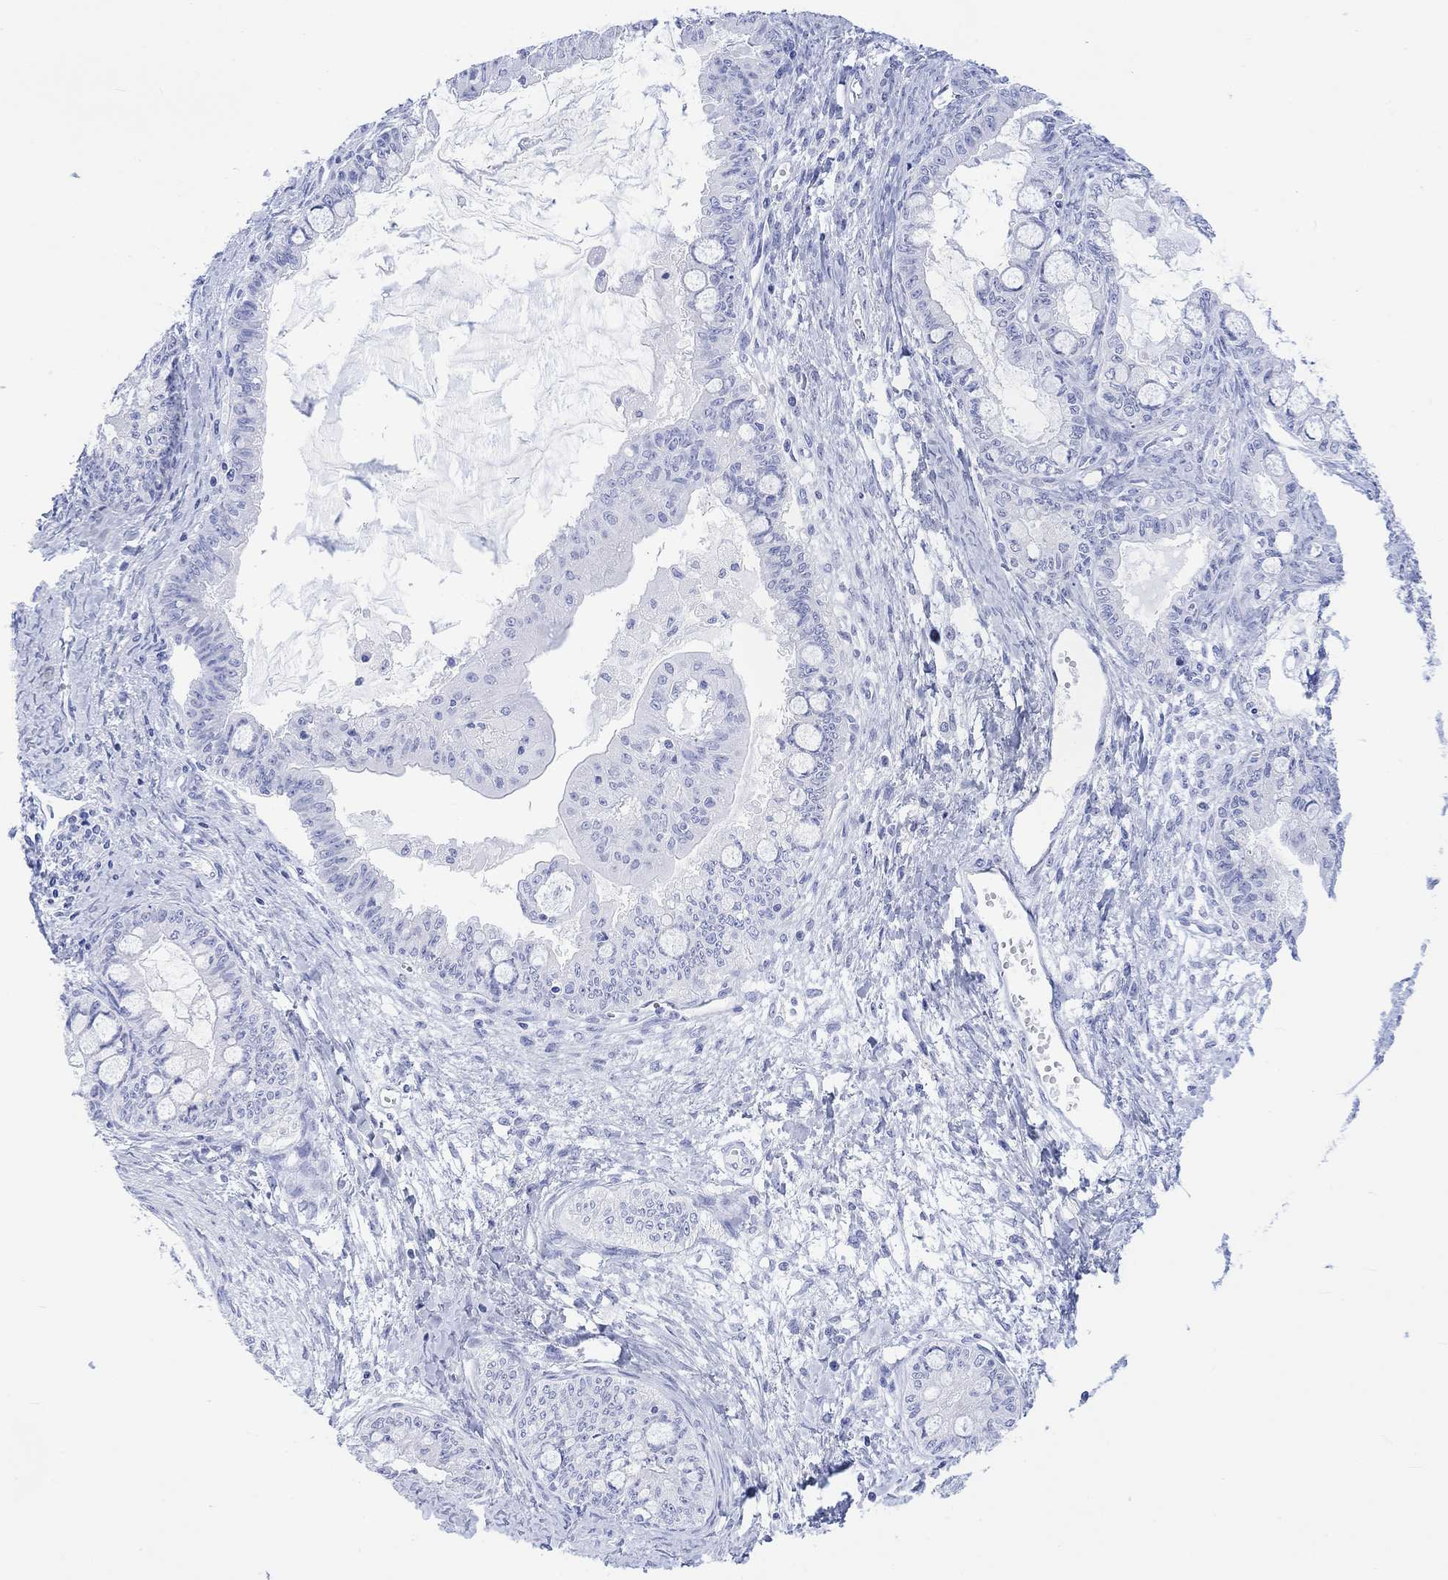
{"staining": {"intensity": "negative", "quantity": "none", "location": "none"}, "tissue": "ovarian cancer", "cell_type": "Tumor cells", "image_type": "cancer", "snomed": [{"axis": "morphology", "description": "Cystadenocarcinoma, mucinous, NOS"}, {"axis": "topography", "description": "Ovary"}], "caption": "IHC histopathology image of neoplastic tissue: mucinous cystadenocarcinoma (ovarian) stained with DAB (3,3'-diaminobenzidine) reveals no significant protein positivity in tumor cells.", "gene": "CELF4", "patient": {"sex": "female", "age": 63}}